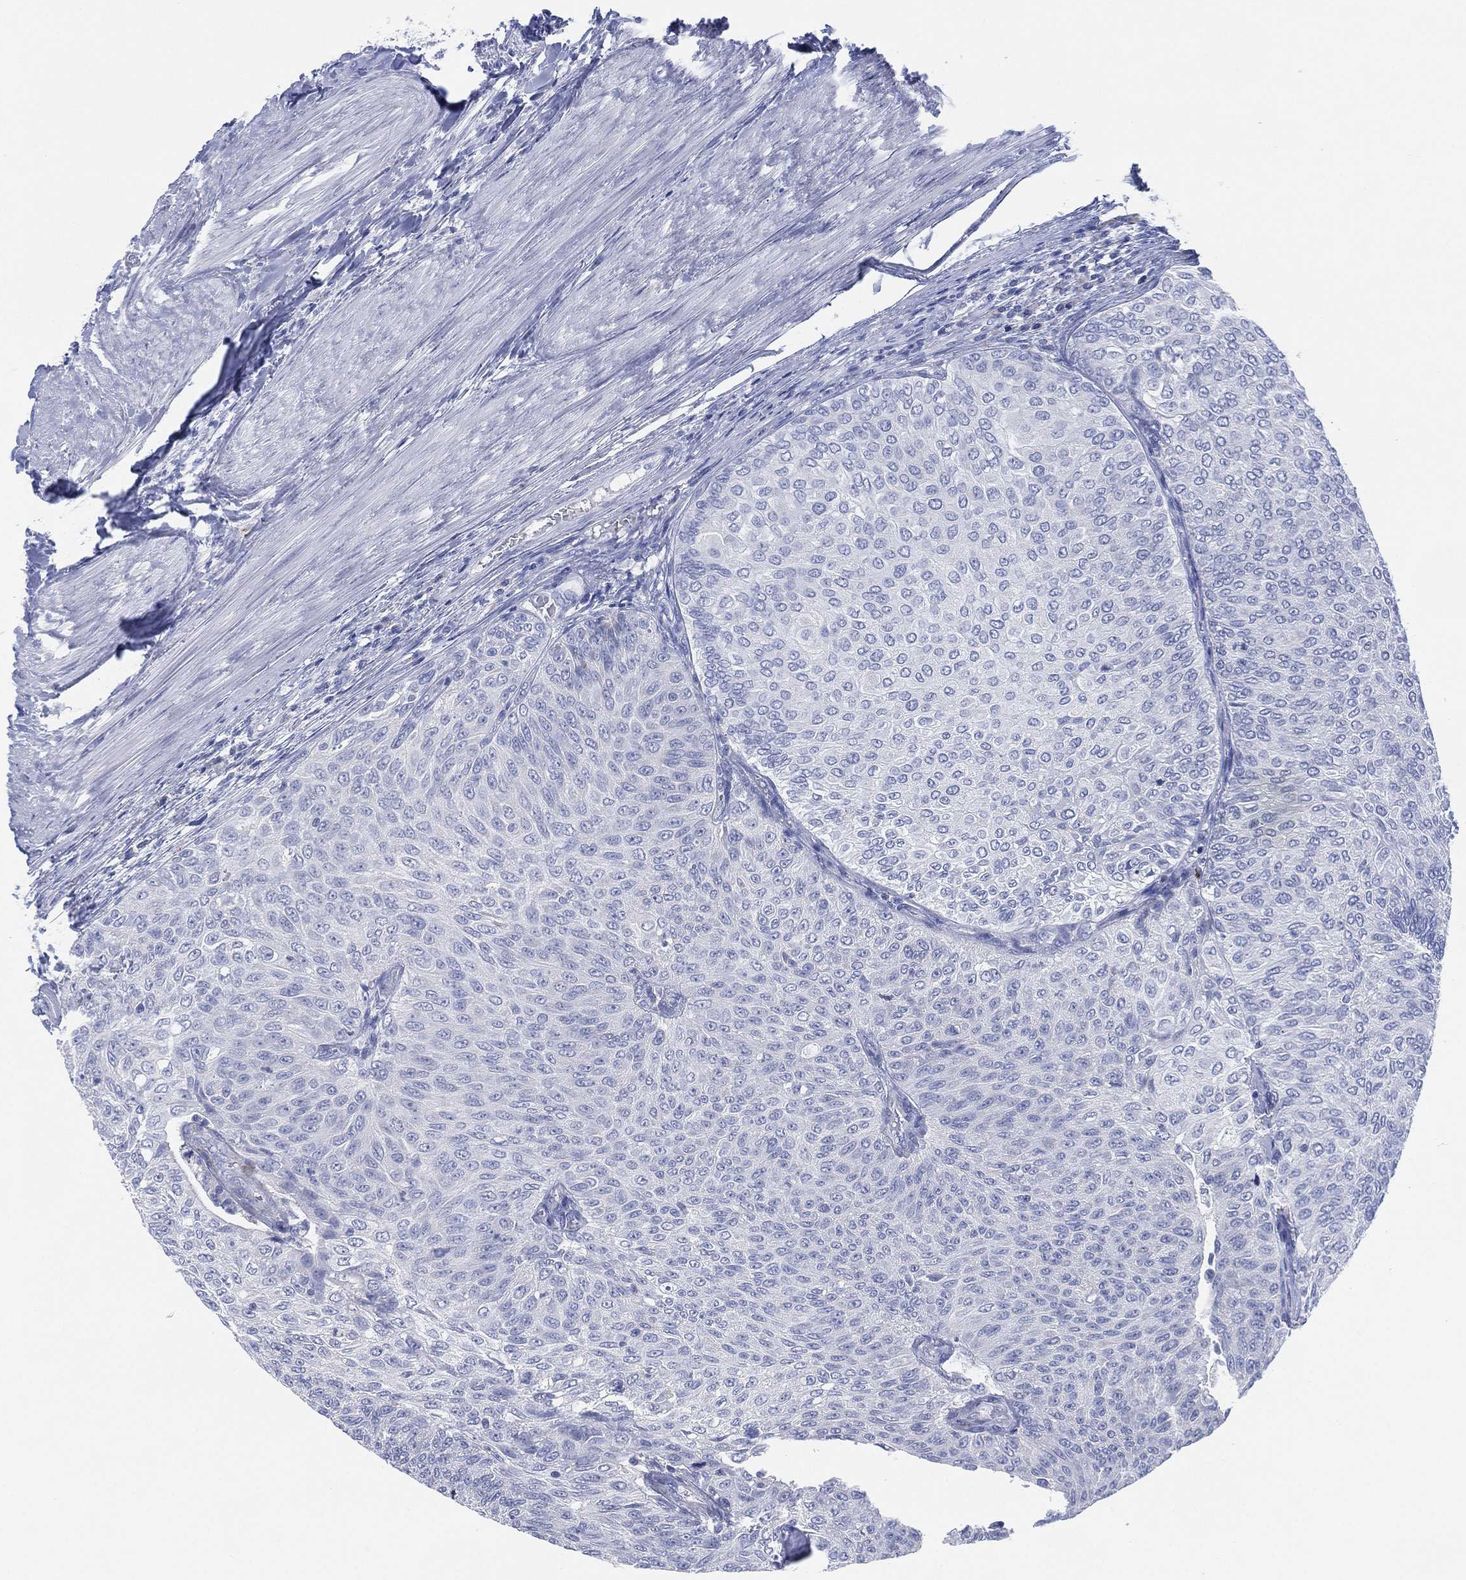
{"staining": {"intensity": "negative", "quantity": "none", "location": "none"}, "tissue": "urothelial cancer", "cell_type": "Tumor cells", "image_type": "cancer", "snomed": [{"axis": "morphology", "description": "Urothelial carcinoma, Low grade"}, {"axis": "topography", "description": "Ureter, NOS"}, {"axis": "topography", "description": "Urinary bladder"}], "caption": "Tumor cells are negative for brown protein staining in low-grade urothelial carcinoma.", "gene": "ADAD2", "patient": {"sex": "male", "age": 78}}